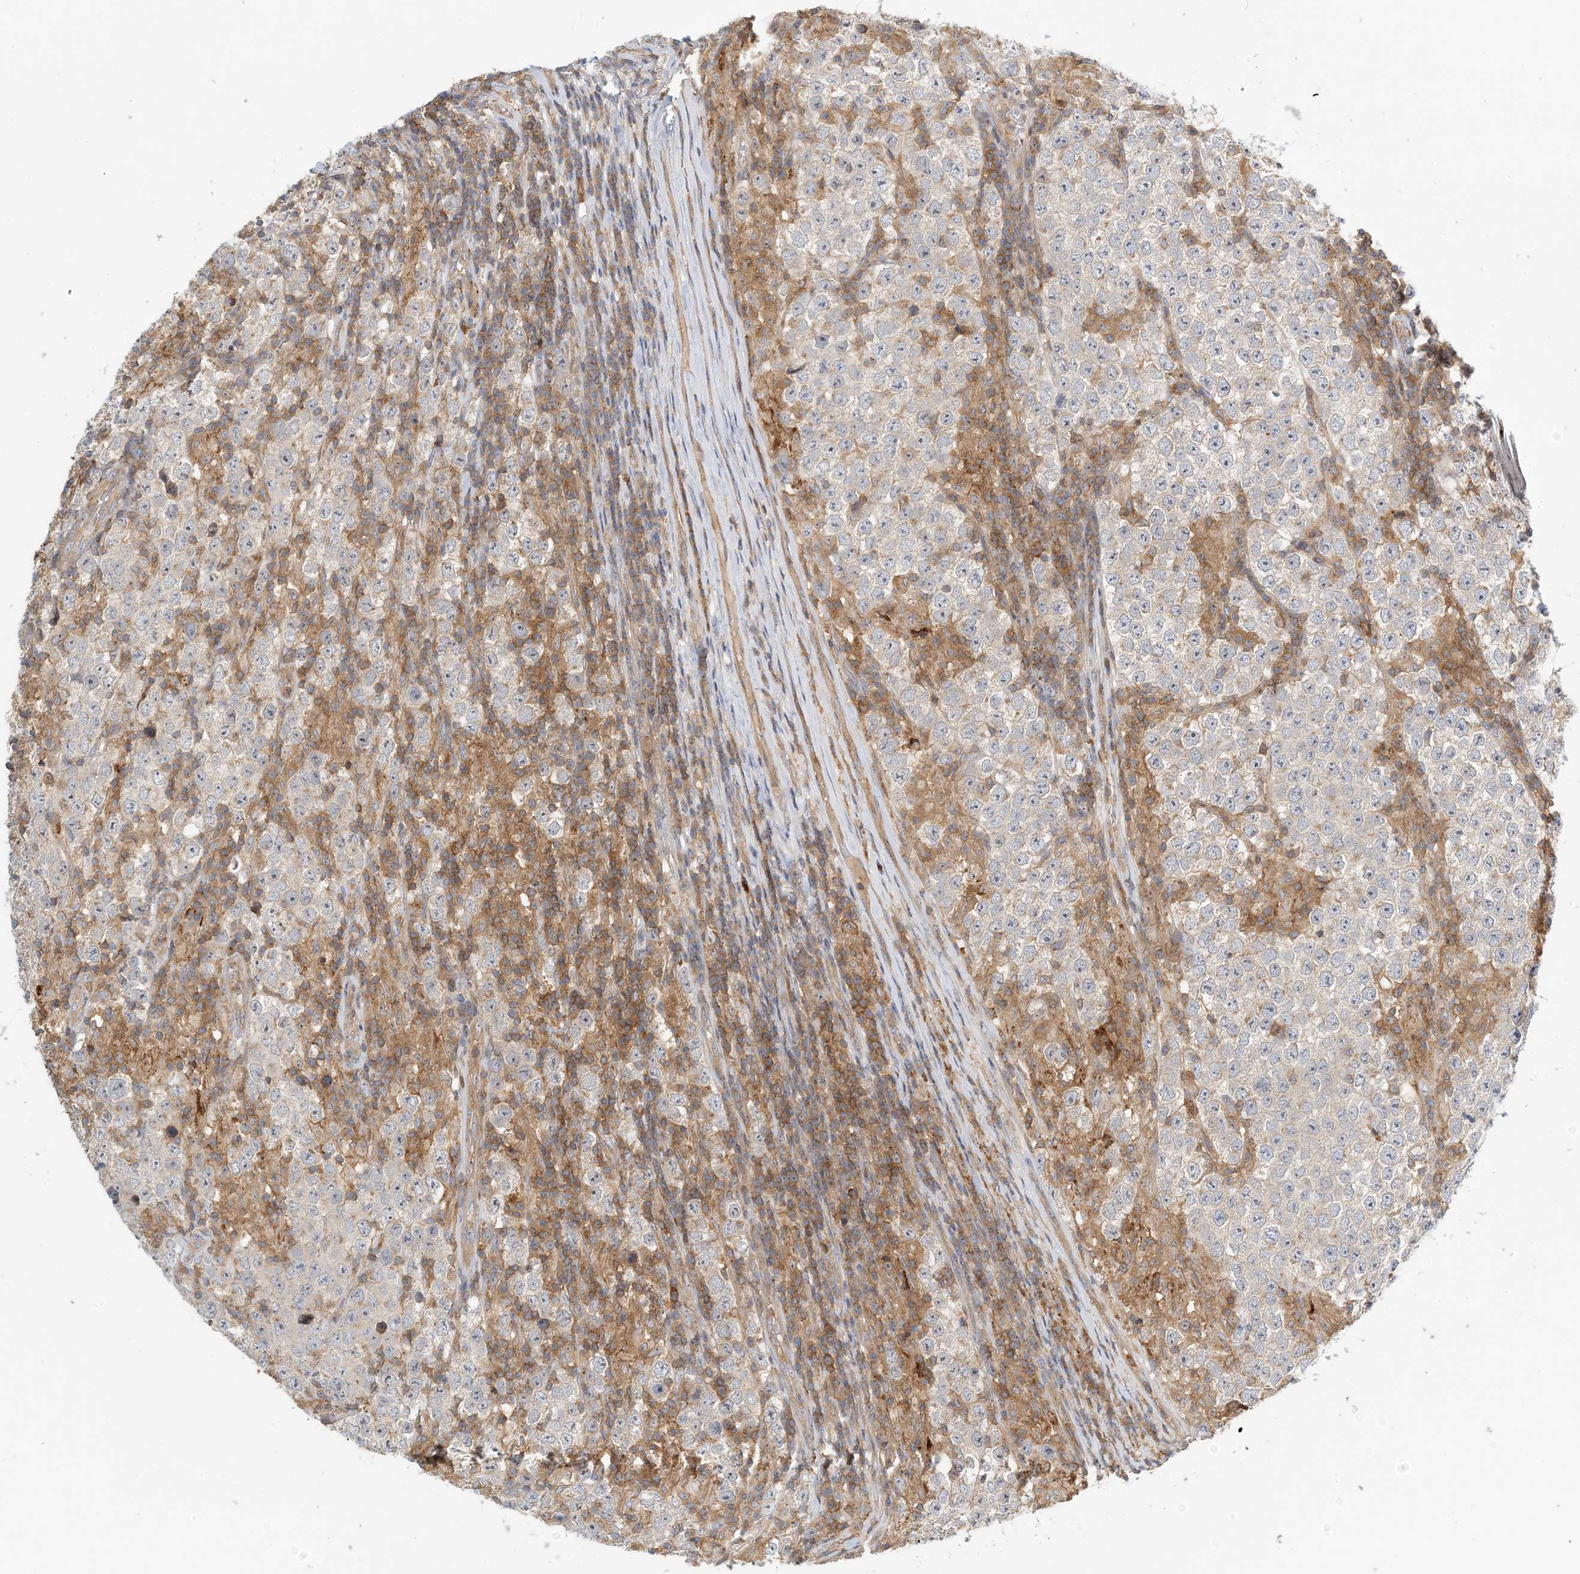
{"staining": {"intensity": "negative", "quantity": "none", "location": "none"}, "tissue": "testis cancer", "cell_type": "Tumor cells", "image_type": "cancer", "snomed": [{"axis": "morphology", "description": "Normal tissue, NOS"}, {"axis": "morphology", "description": "Urothelial carcinoma, High grade"}, {"axis": "morphology", "description": "Seminoma, NOS"}, {"axis": "morphology", "description": "Carcinoma, Embryonal, NOS"}, {"axis": "topography", "description": "Urinary bladder"}, {"axis": "topography", "description": "Testis"}], "caption": "A photomicrograph of human testis cancer (high-grade urothelial carcinoma) is negative for staining in tumor cells.", "gene": "COLEC11", "patient": {"sex": "male", "age": 41}}